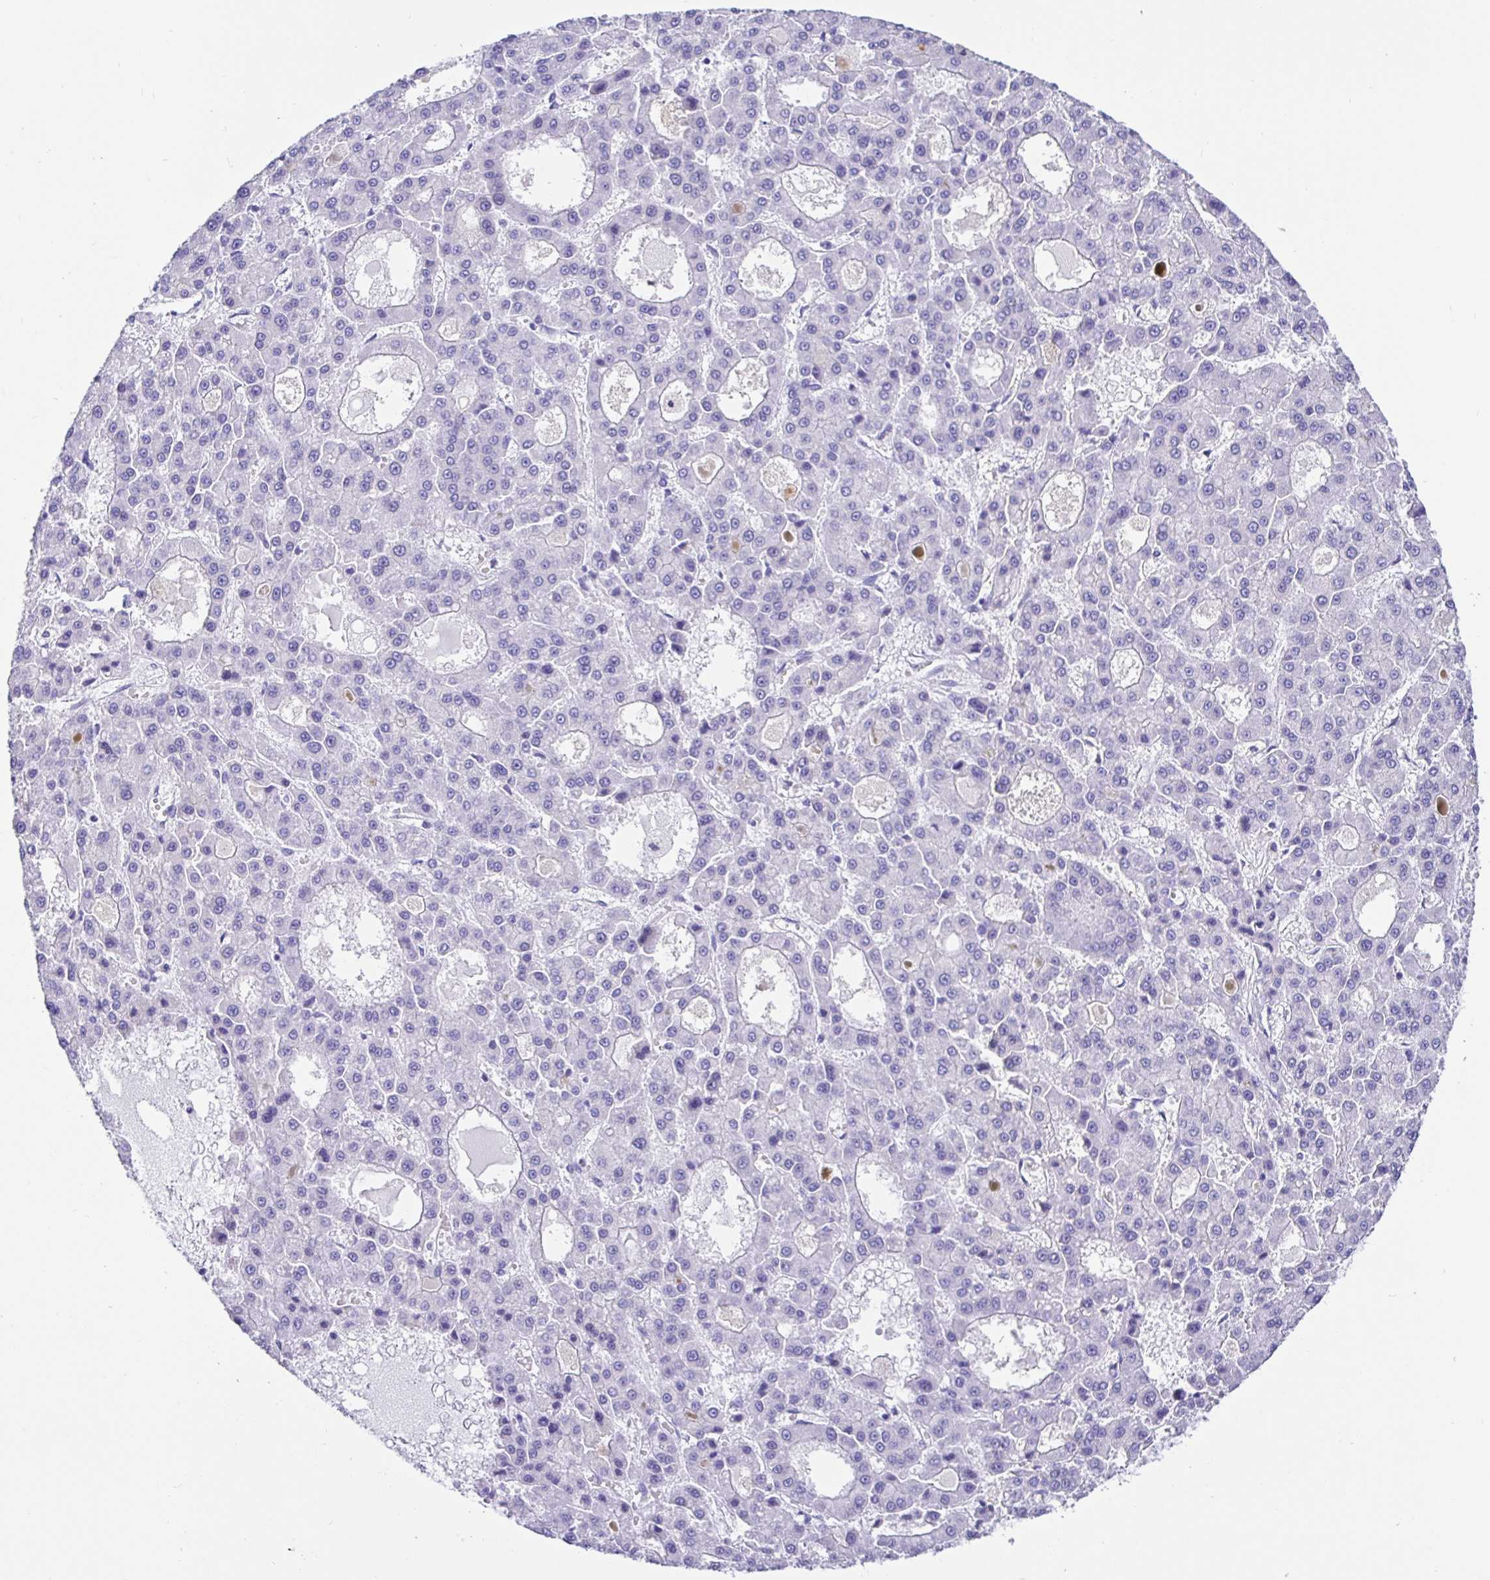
{"staining": {"intensity": "negative", "quantity": "none", "location": "none"}, "tissue": "liver cancer", "cell_type": "Tumor cells", "image_type": "cancer", "snomed": [{"axis": "morphology", "description": "Carcinoma, Hepatocellular, NOS"}, {"axis": "topography", "description": "Liver"}], "caption": "This image is of liver cancer (hepatocellular carcinoma) stained with immunohistochemistry to label a protein in brown with the nuclei are counter-stained blue. There is no expression in tumor cells.", "gene": "PRAMEF19", "patient": {"sex": "male", "age": 70}}